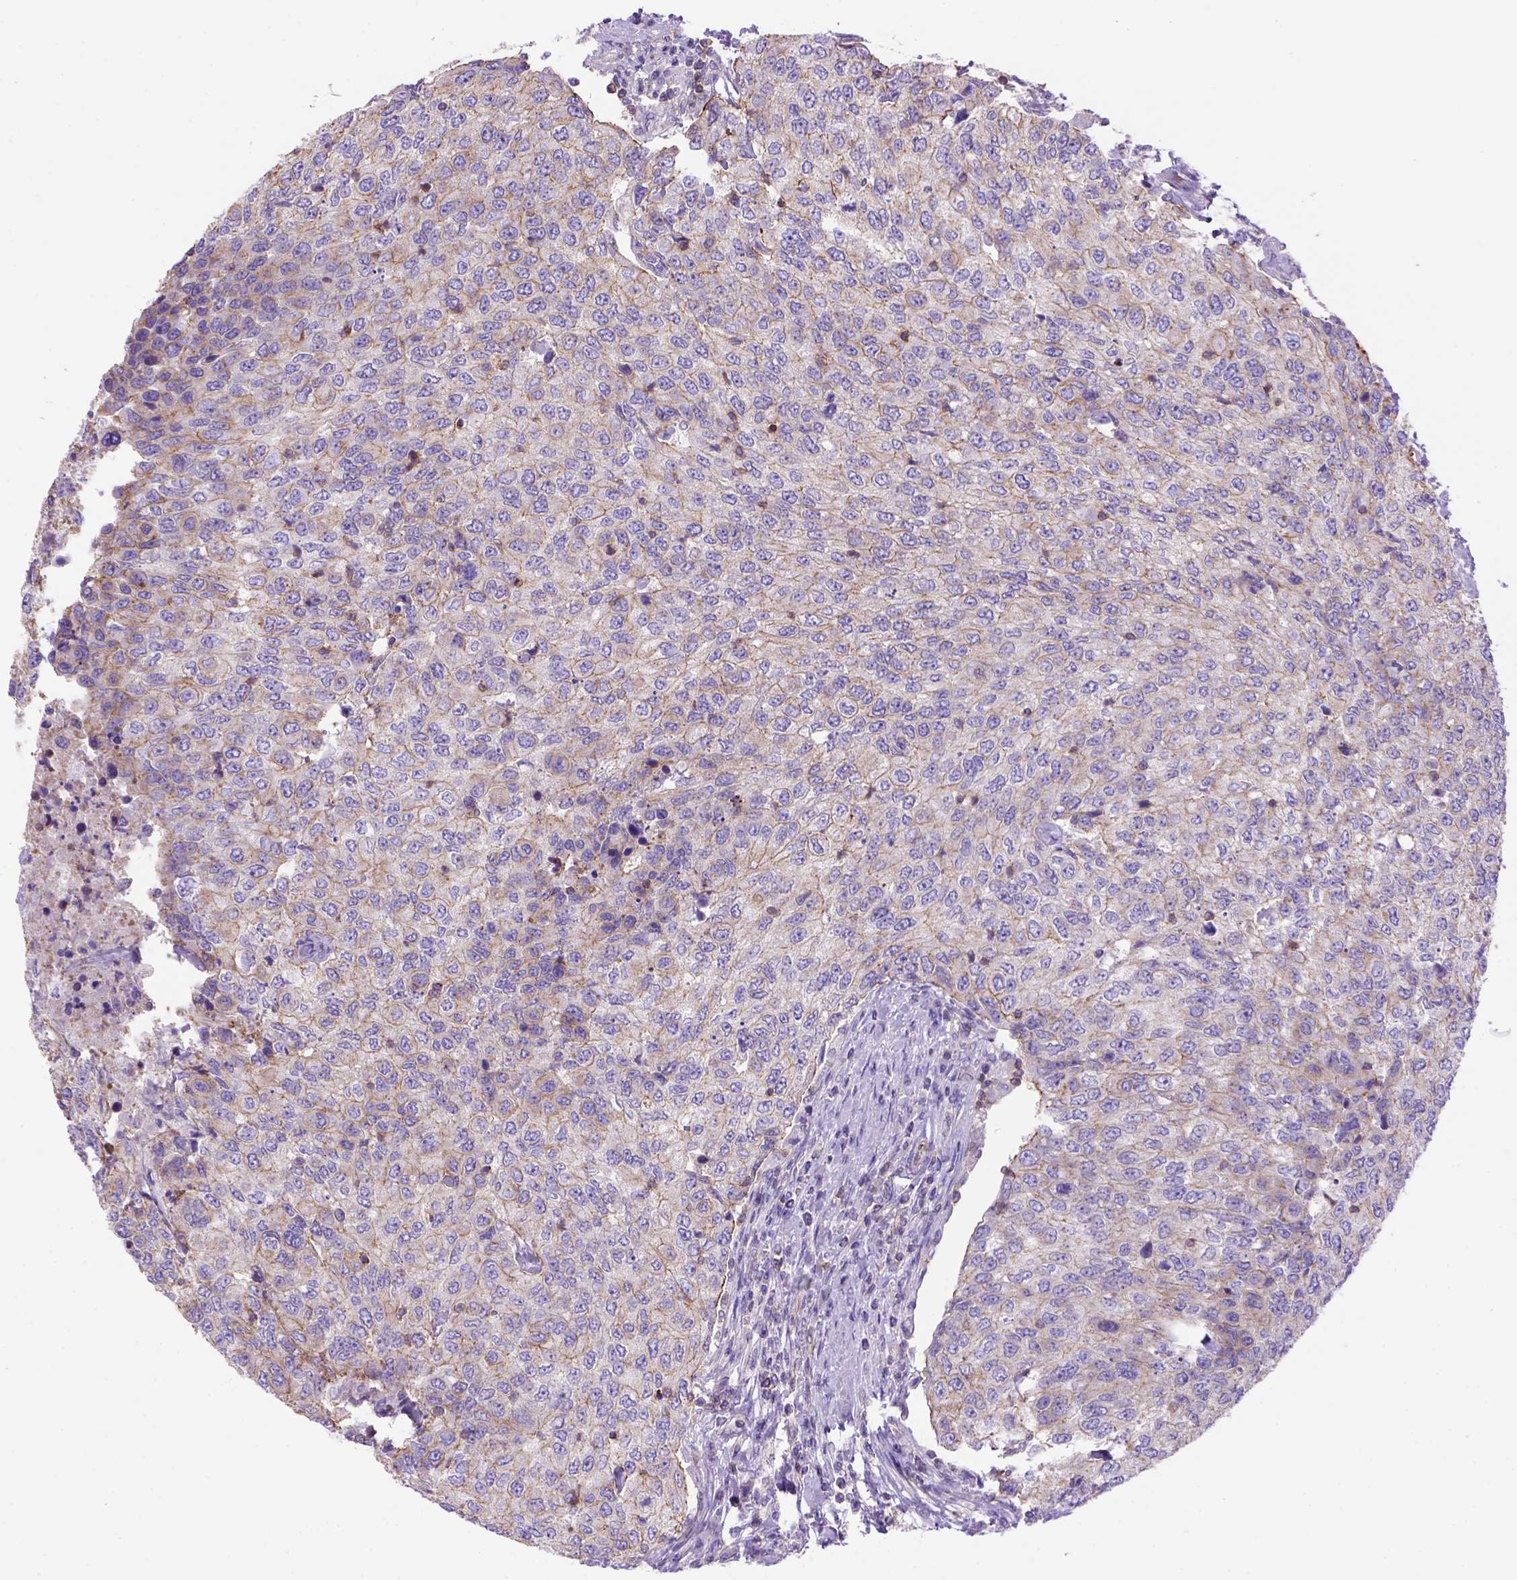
{"staining": {"intensity": "moderate", "quantity": ">75%", "location": "cytoplasmic/membranous"}, "tissue": "urothelial cancer", "cell_type": "Tumor cells", "image_type": "cancer", "snomed": [{"axis": "morphology", "description": "Urothelial carcinoma, High grade"}, {"axis": "topography", "description": "Urinary bladder"}], "caption": "Urothelial cancer tissue exhibits moderate cytoplasmic/membranous expression in approximately >75% of tumor cells", "gene": "PEX12", "patient": {"sex": "female", "age": 78}}